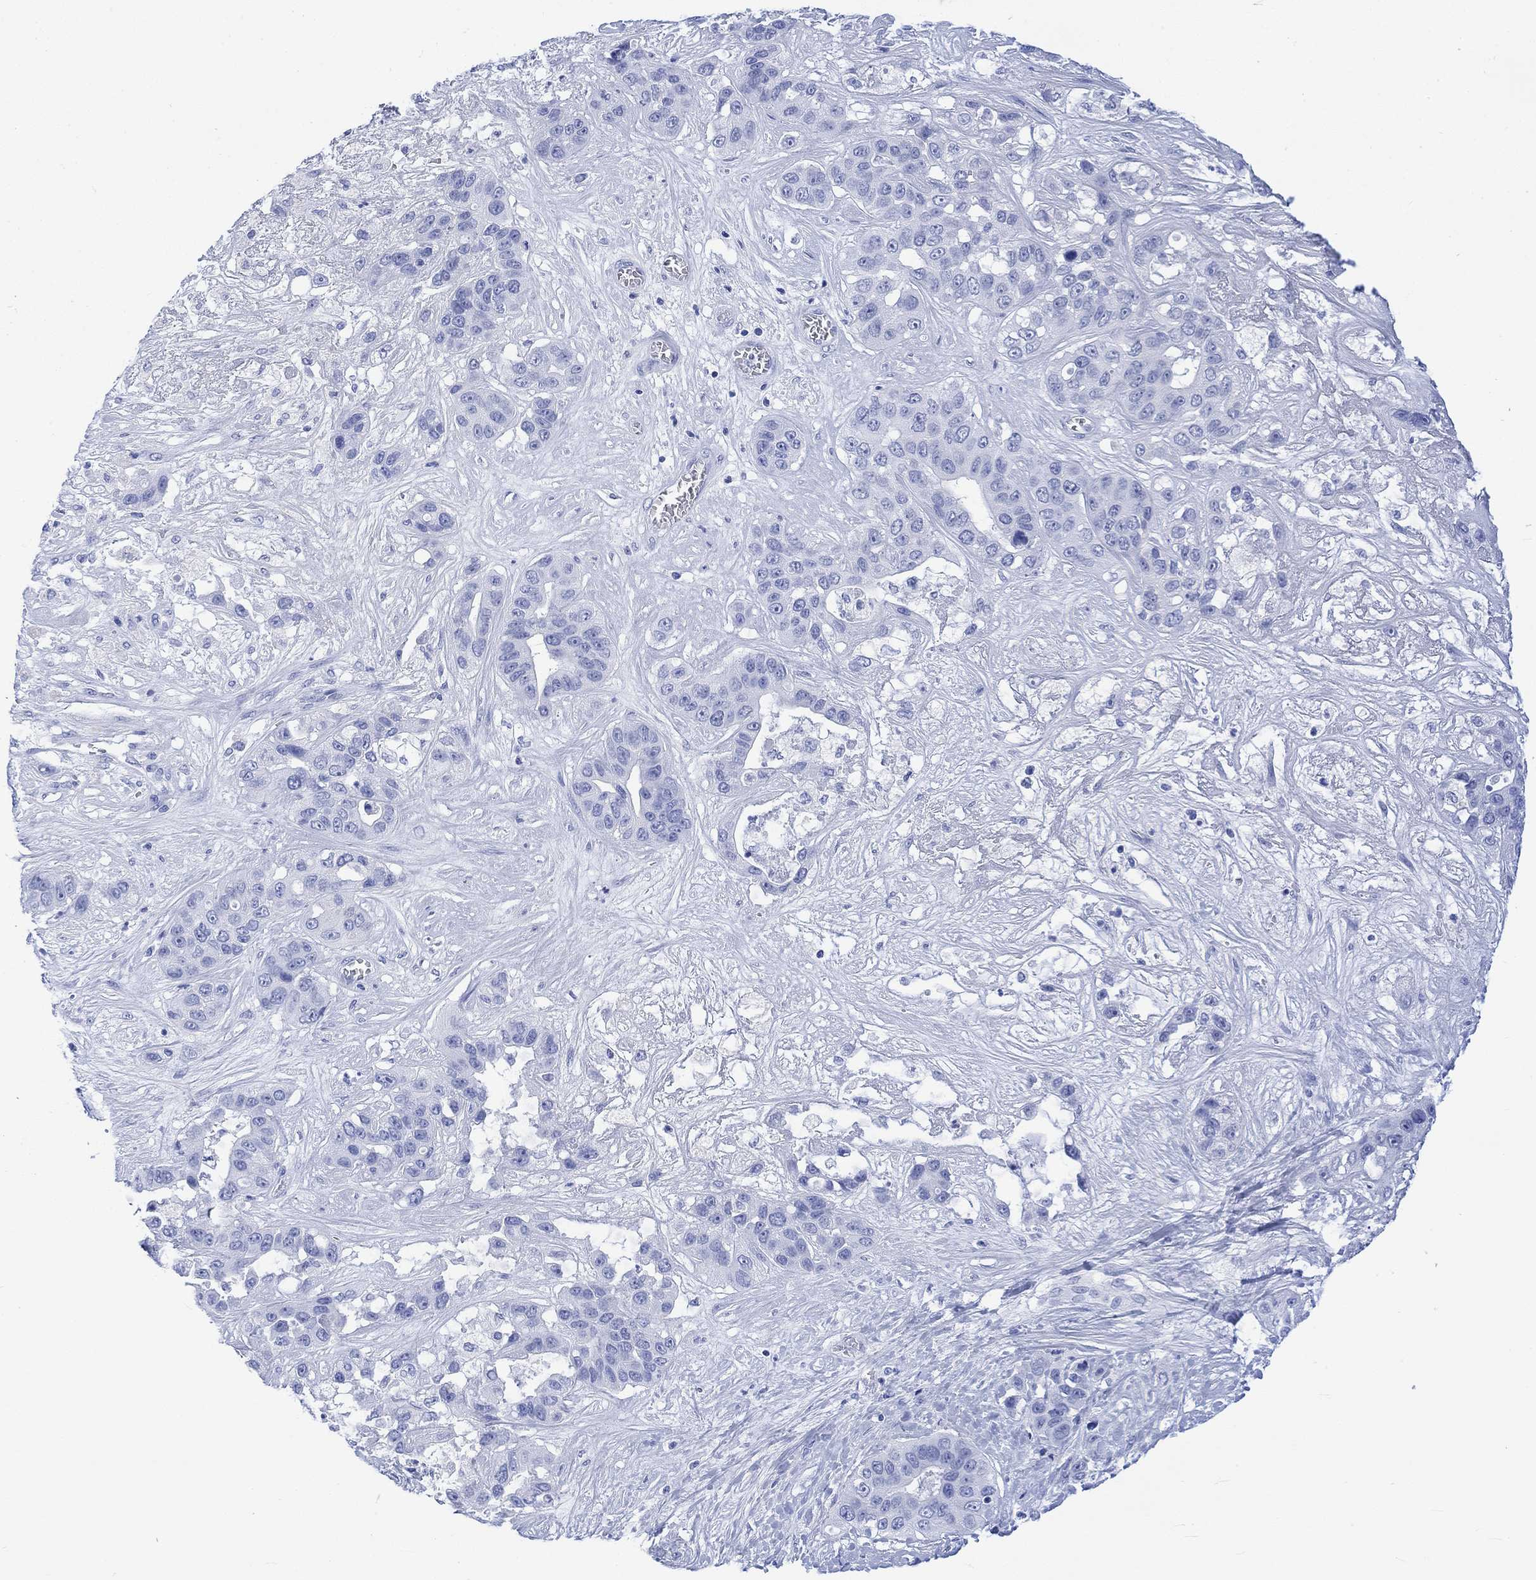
{"staining": {"intensity": "negative", "quantity": "none", "location": "none"}, "tissue": "liver cancer", "cell_type": "Tumor cells", "image_type": "cancer", "snomed": [{"axis": "morphology", "description": "Cholangiocarcinoma"}, {"axis": "topography", "description": "Liver"}], "caption": "Tumor cells show no significant protein expression in cholangiocarcinoma (liver).", "gene": "CELF4", "patient": {"sex": "female", "age": 52}}